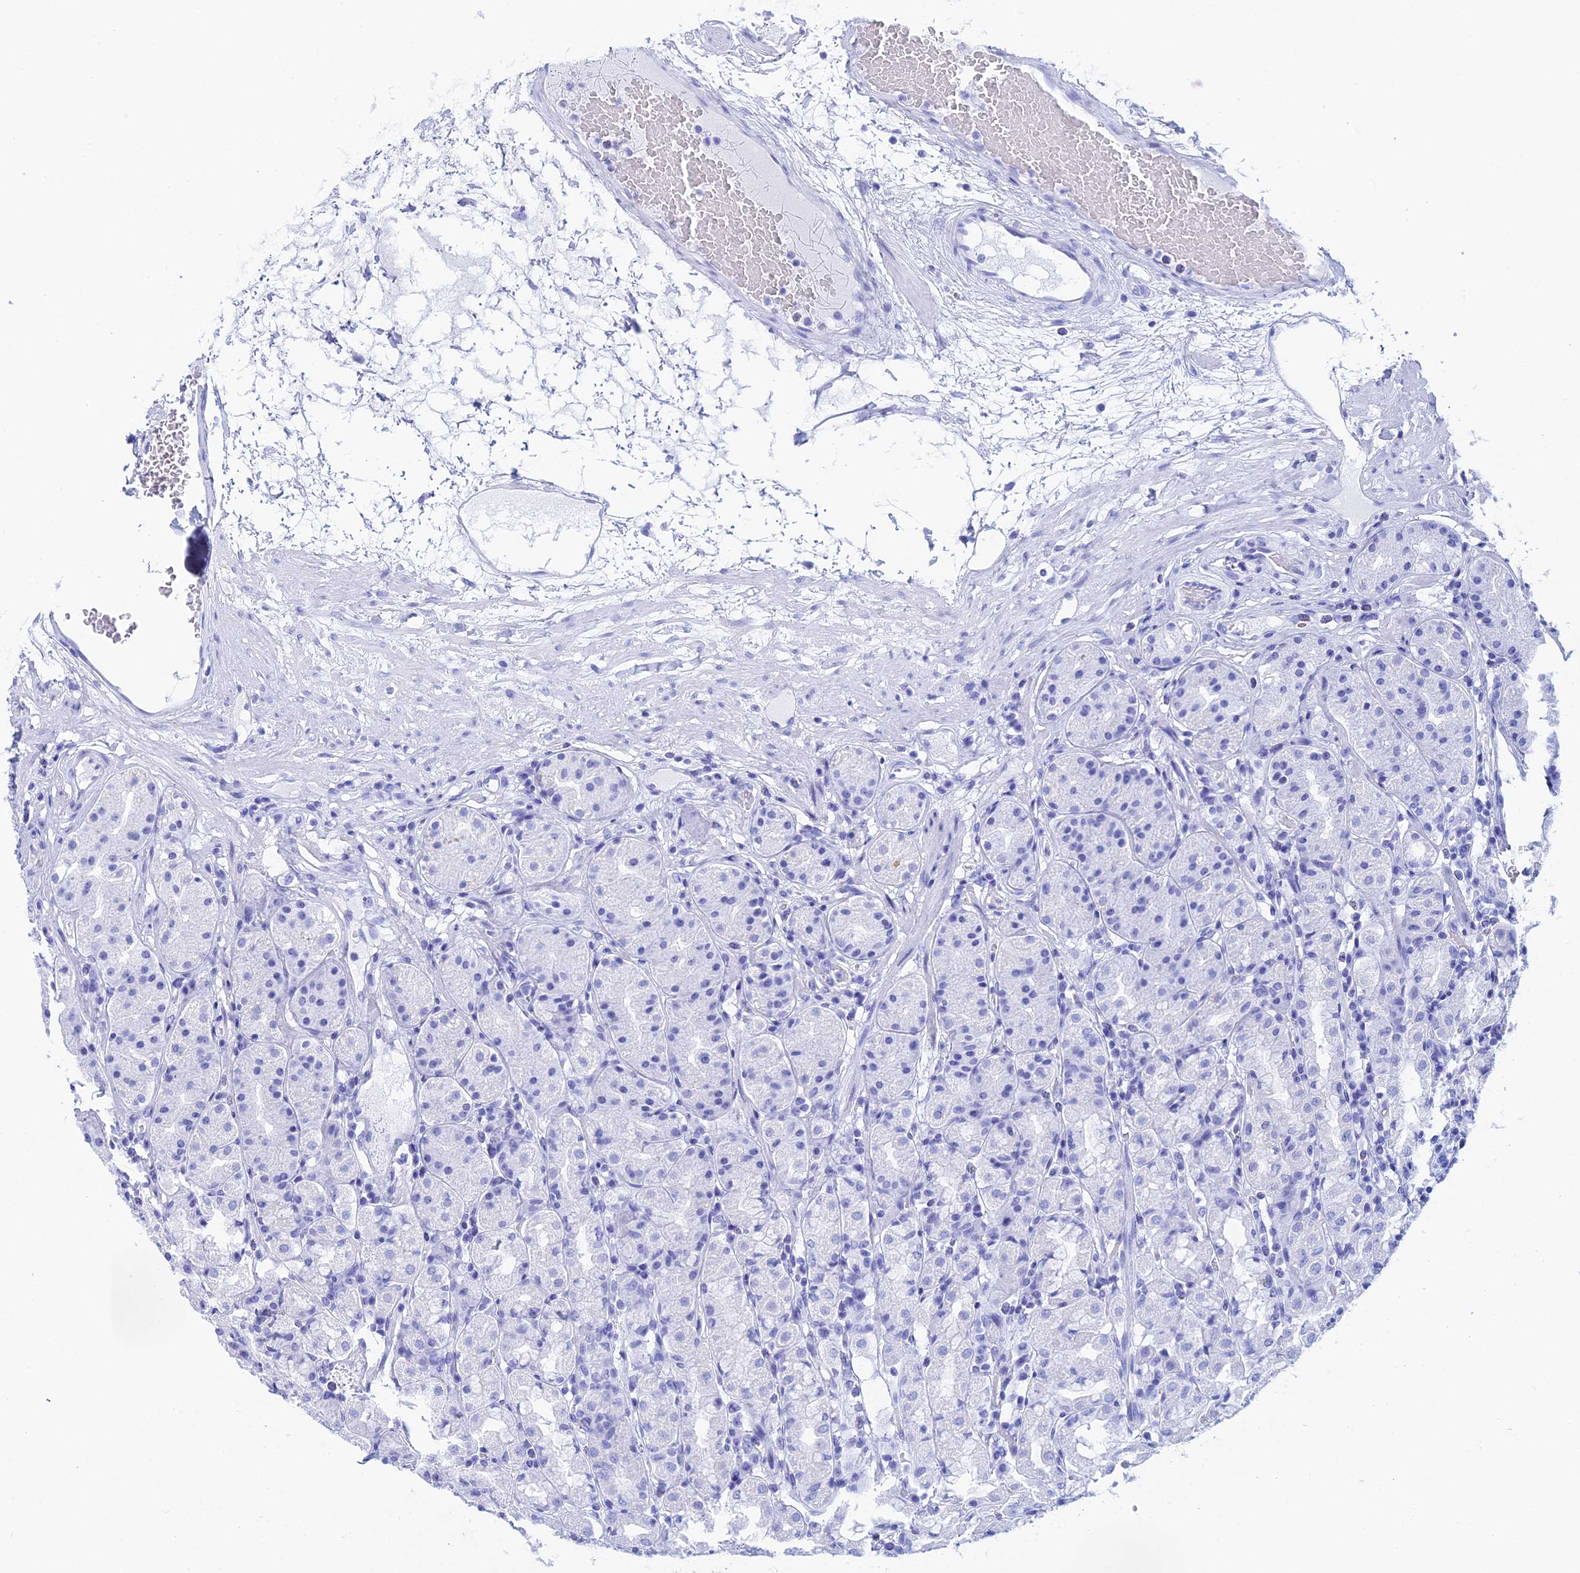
{"staining": {"intensity": "negative", "quantity": "none", "location": "none"}, "tissue": "stomach", "cell_type": "Glandular cells", "image_type": "normal", "snomed": [{"axis": "morphology", "description": "Normal tissue, NOS"}, {"axis": "topography", "description": "Stomach, lower"}], "caption": "A histopathology image of stomach stained for a protein shows no brown staining in glandular cells.", "gene": "TEX101", "patient": {"sex": "female", "age": 56}}